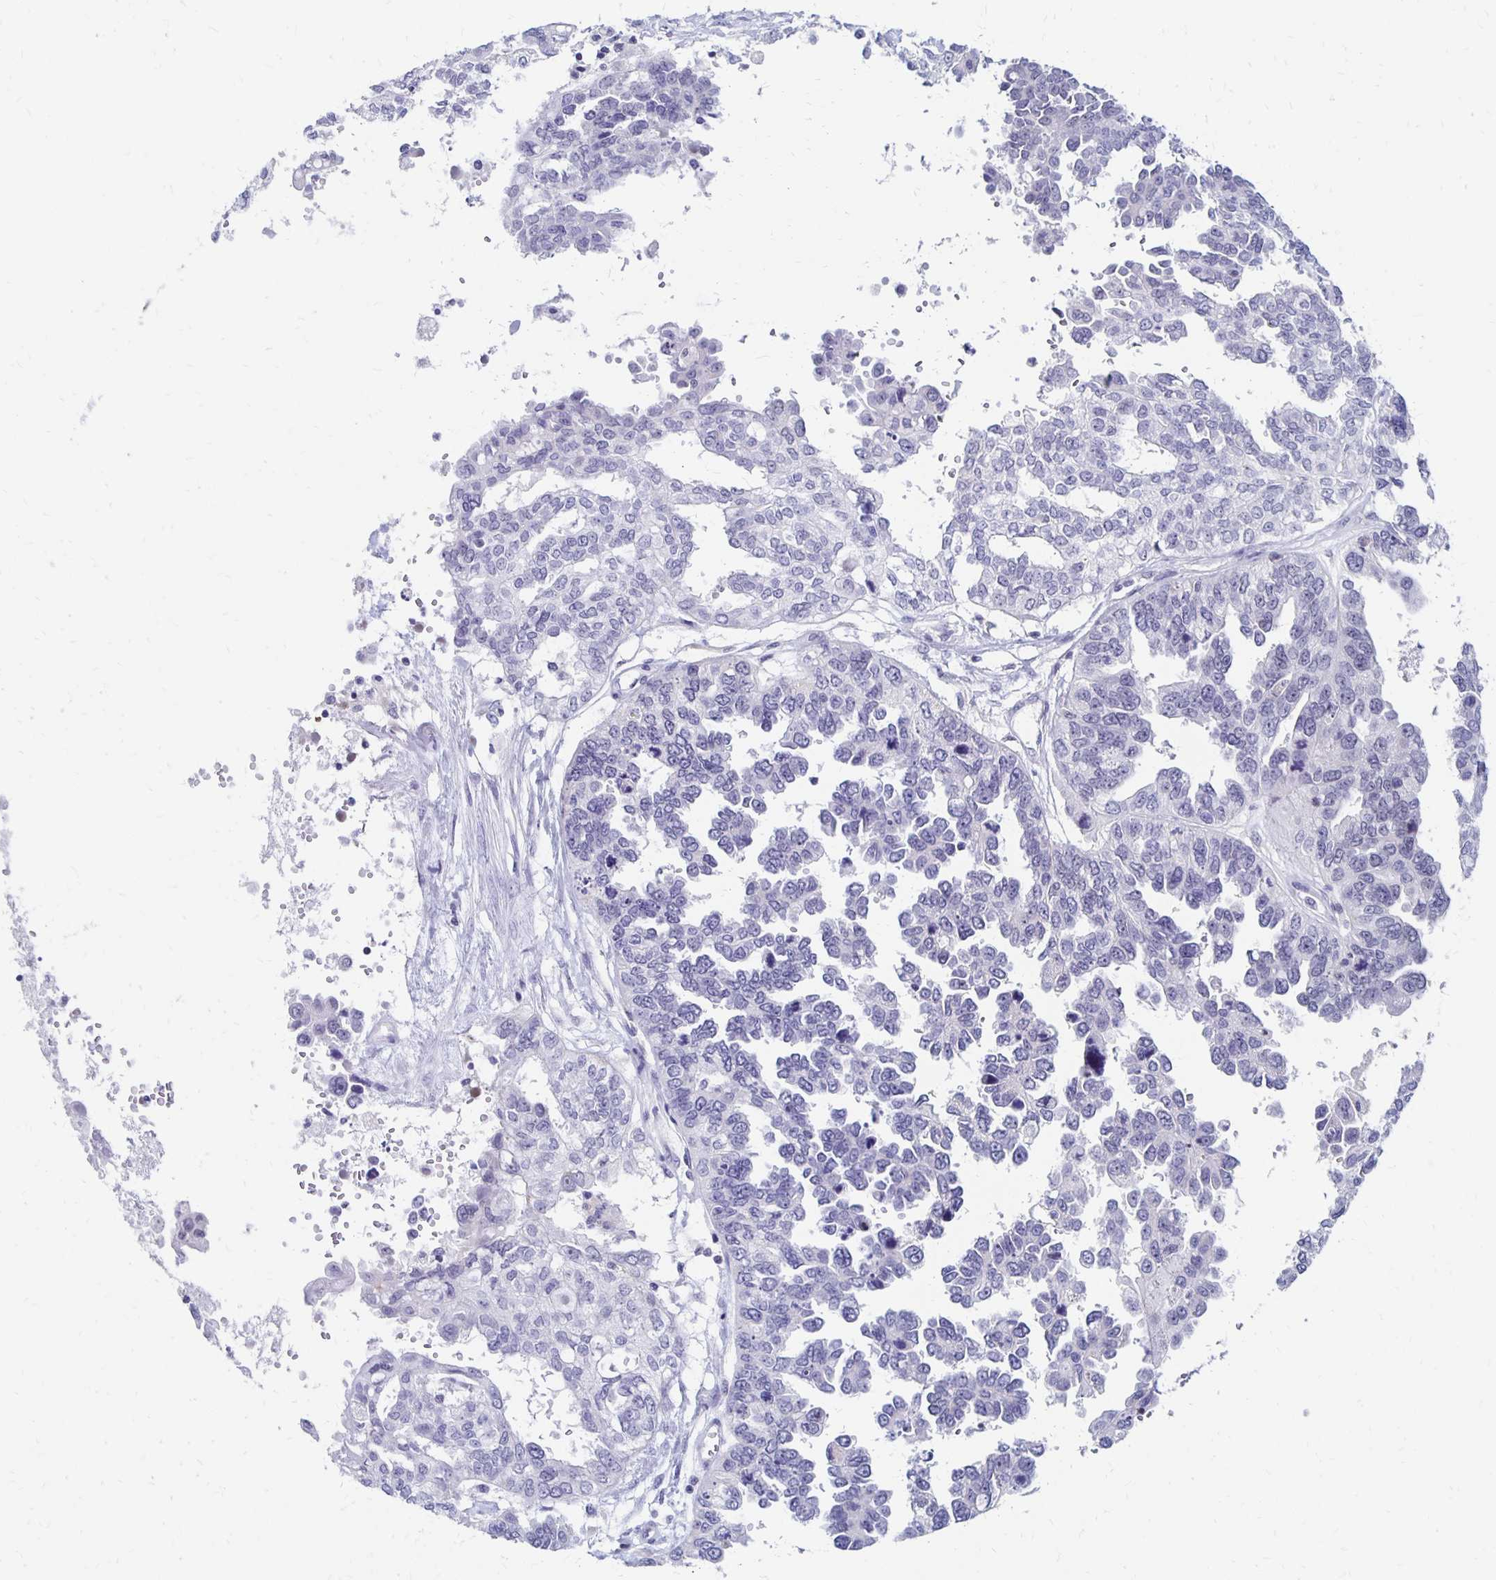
{"staining": {"intensity": "negative", "quantity": "none", "location": "none"}, "tissue": "ovarian cancer", "cell_type": "Tumor cells", "image_type": "cancer", "snomed": [{"axis": "morphology", "description": "Cystadenocarcinoma, serous, NOS"}, {"axis": "topography", "description": "Ovary"}], "caption": "Ovarian cancer stained for a protein using immunohistochemistry shows no expression tumor cells.", "gene": "SYT2", "patient": {"sex": "female", "age": 53}}